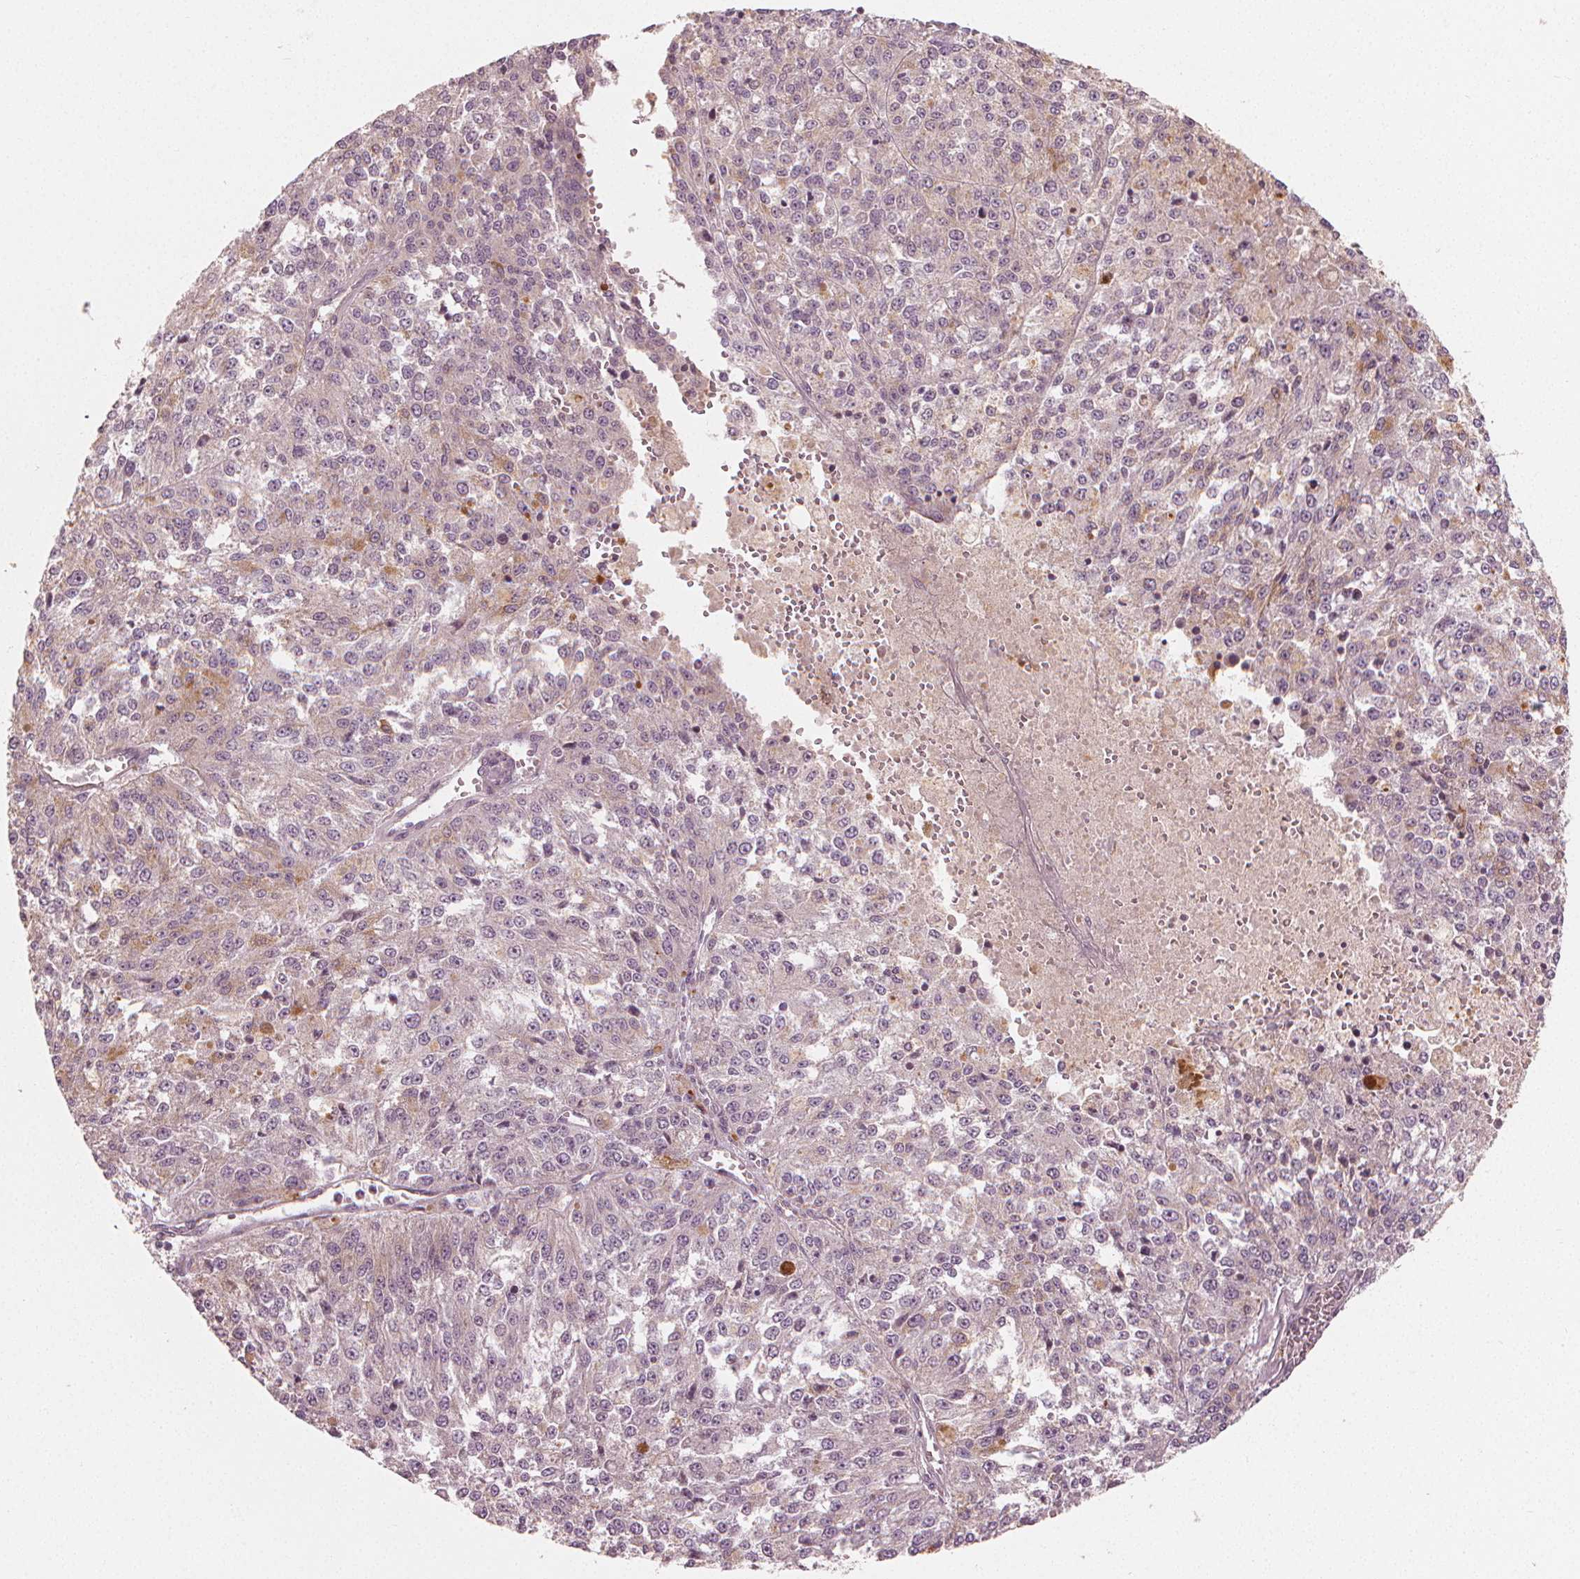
{"staining": {"intensity": "negative", "quantity": "none", "location": "none"}, "tissue": "melanoma", "cell_type": "Tumor cells", "image_type": "cancer", "snomed": [{"axis": "morphology", "description": "Malignant melanoma, Metastatic site"}, {"axis": "topography", "description": "Lymph node"}], "caption": "High magnification brightfield microscopy of malignant melanoma (metastatic site) stained with DAB (brown) and counterstained with hematoxylin (blue): tumor cells show no significant positivity.", "gene": "CLBA1", "patient": {"sex": "female", "age": 64}}